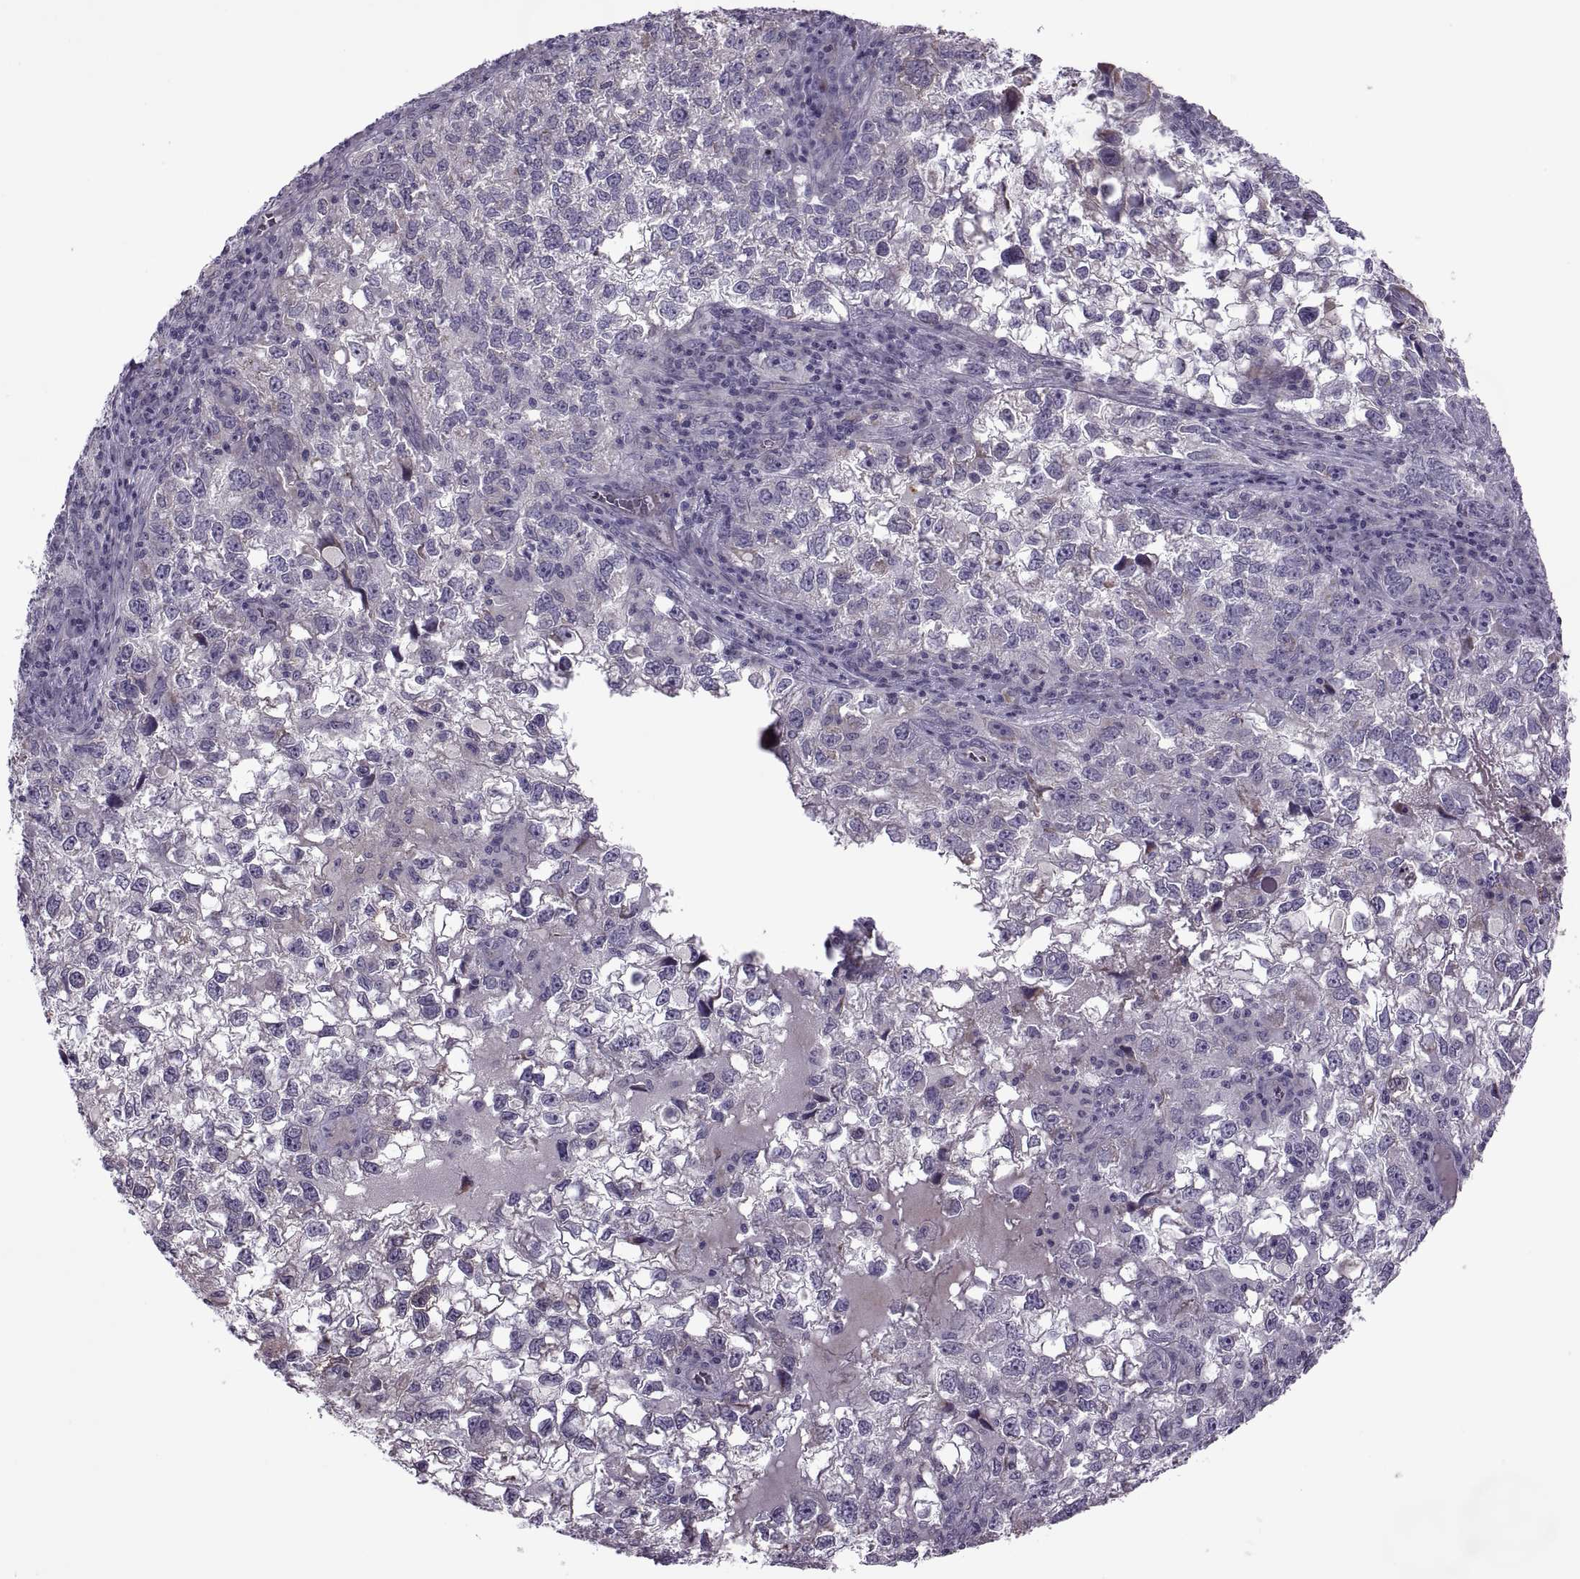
{"staining": {"intensity": "negative", "quantity": "none", "location": "none"}, "tissue": "cervical cancer", "cell_type": "Tumor cells", "image_type": "cancer", "snomed": [{"axis": "morphology", "description": "Squamous cell carcinoma, NOS"}, {"axis": "topography", "description": "Cervix"}], "caption": "Human cervical cancer (squamous cell carcinoma) stained for a protein using immunohistochemistry (IHC) exhibits no positivity in tumor cells.", "gene": "ODF3", "patient": {"sex": "female", "age": 55}}